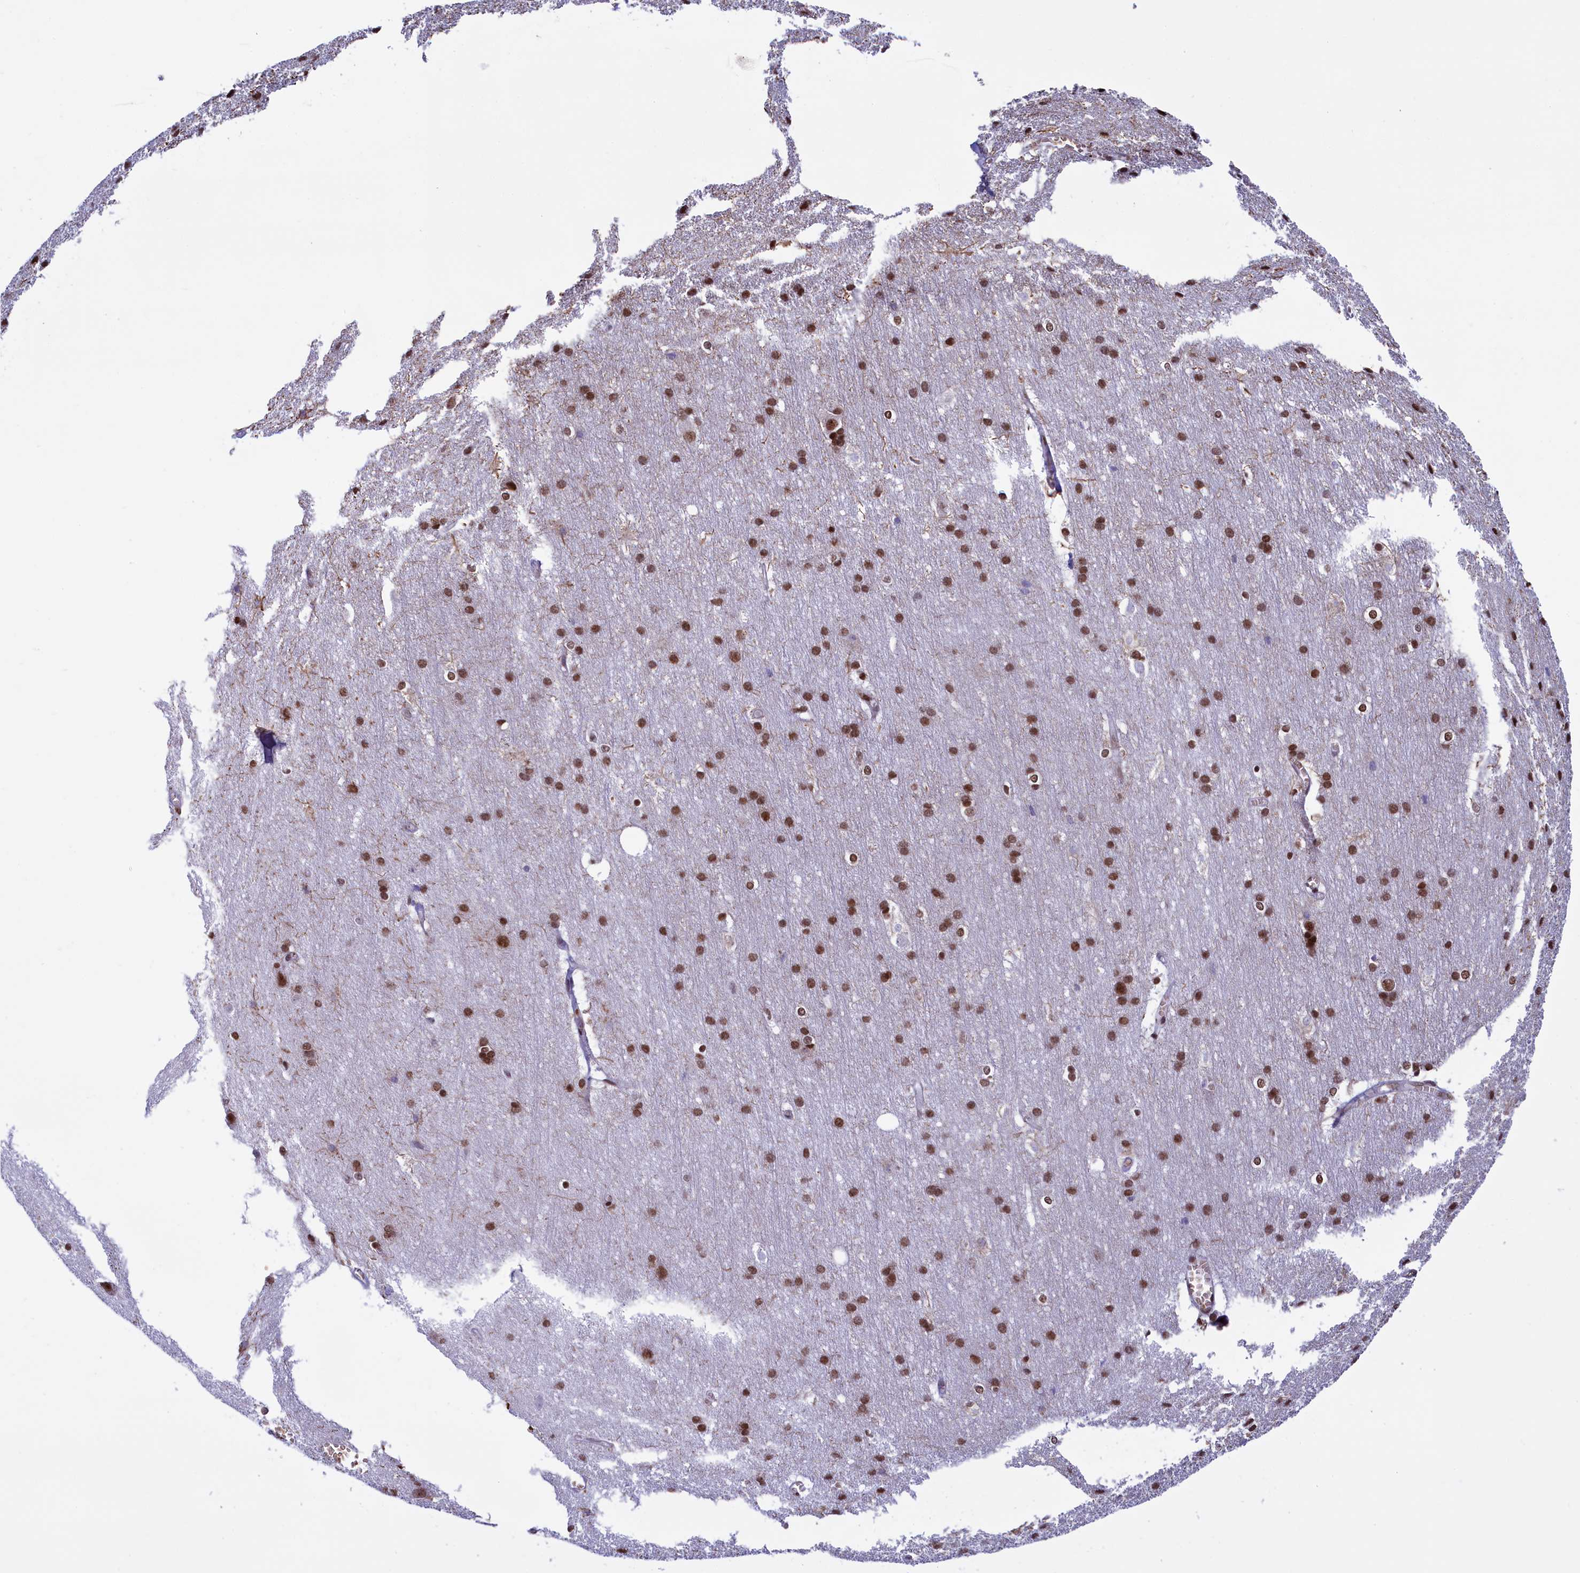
{"staining": {"intensity": "moderate", "quantity": ">75%", "location": "nuclear"}, "tissue": "cerebral cortex", "cell_type": "Endothelial cells", "image_type": "normal", "snomed": [{"axis": "morphology", "description": "Normal tissue, NOS"}, {"axis": "topography", "description": "Cerebral cortex"}], "caption": "Unremarkable cerebral cortex was stained to show a protein in brown. There is medium levels of moderate nuclear staining in about >75% of endothelial cells. (DAB IHC with brightfield microscopy, high magnification).", "gene": "MPHOSPH8", "patient": {"sex": "male", "age": 54}}